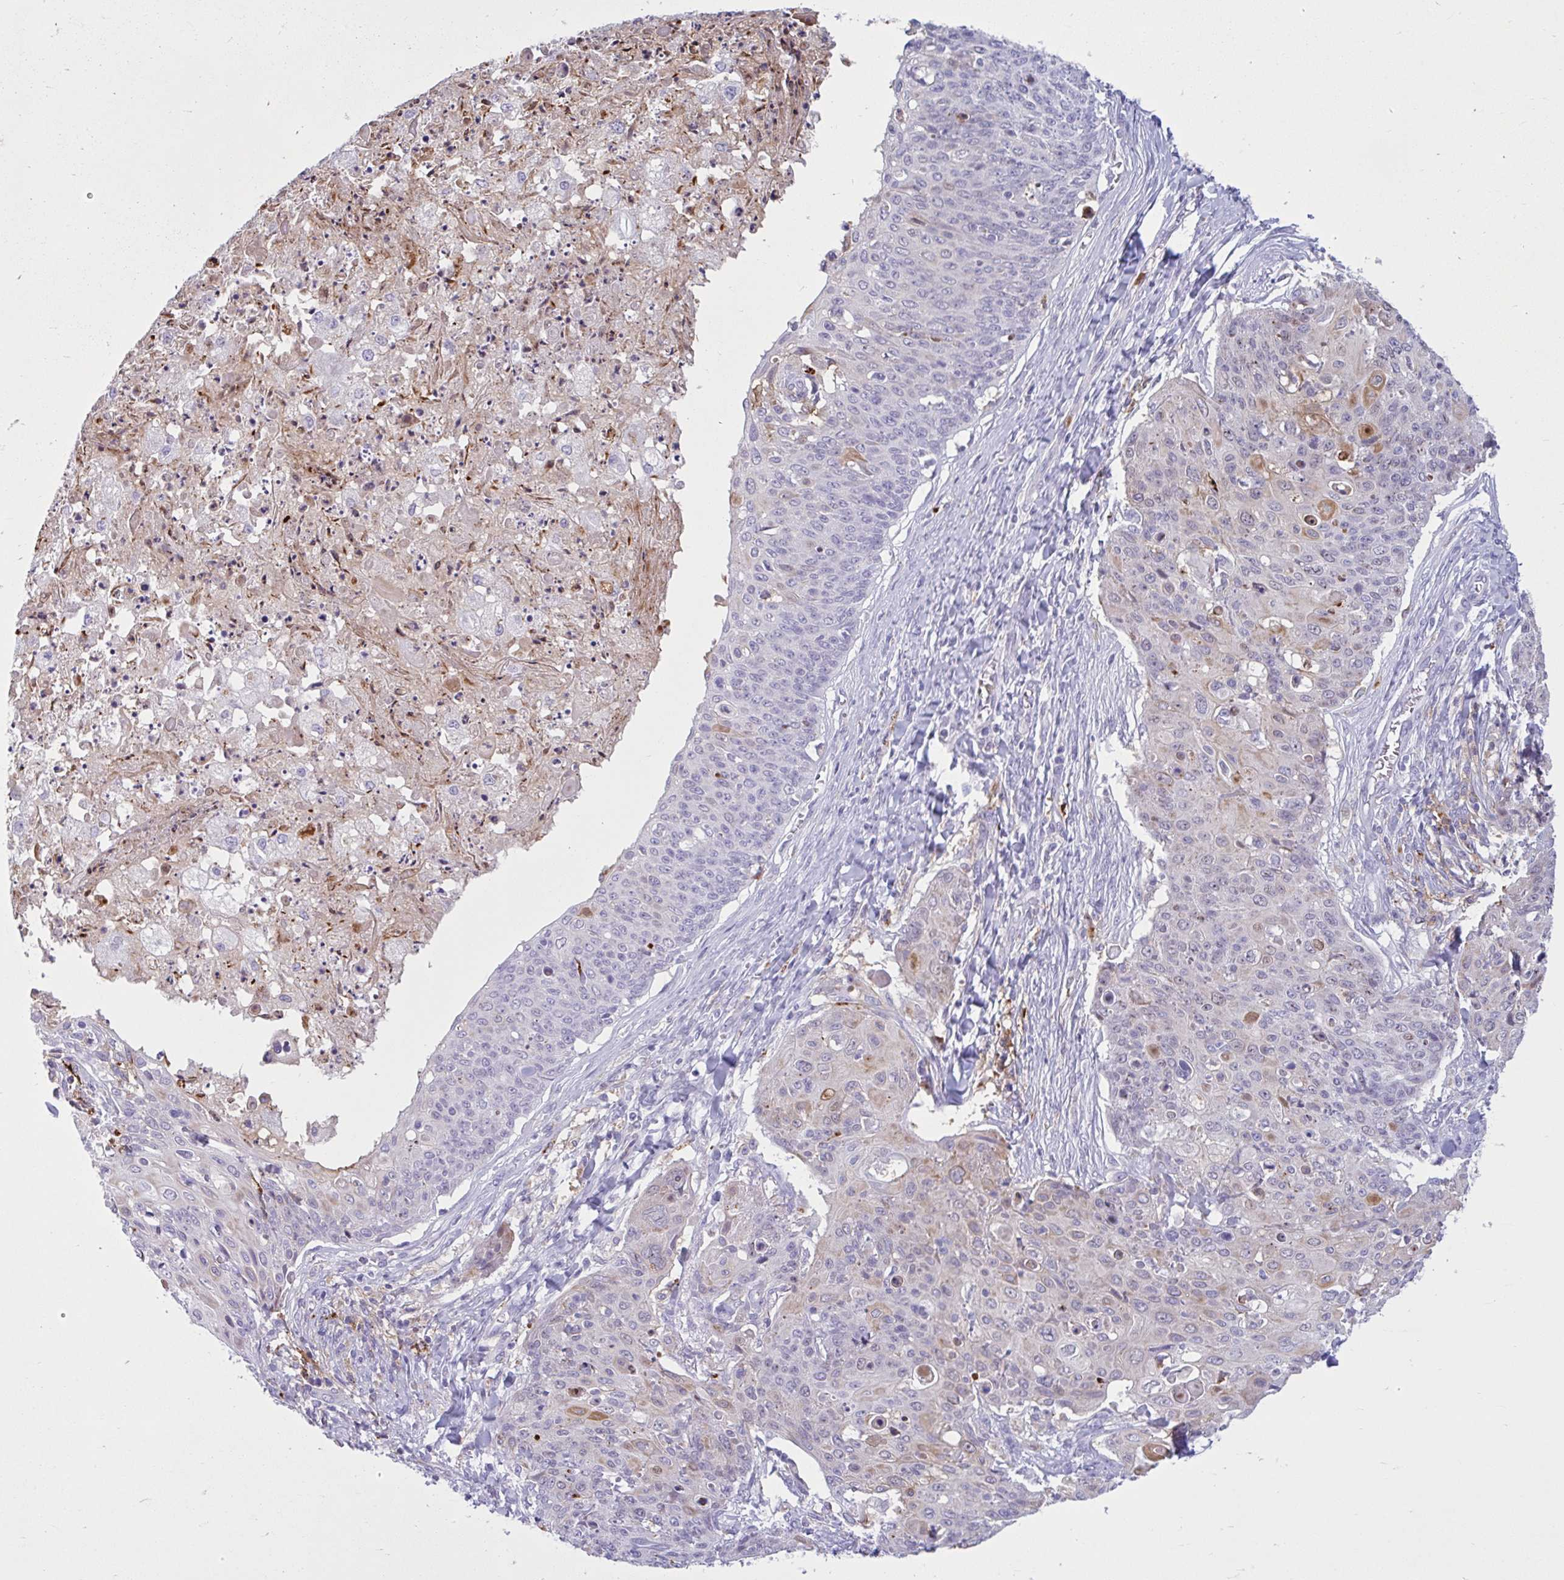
{"staining": {"intensity": "negative", "quantity": "none", "location": "none"}, "tissue": "skin cancer", "cell_type": "Tumor cells", "image_type": "cancer", "snomed": [{"axis": "morphology", "description": "Squamous cell carcinoma, NOS"}, {"axis": "topography", "description": "Skin"}, {"axis": "topography", "description": "Vulva"}], "caption": "Tumor cells are negative for protein expression in human squamous cell carcinoma (skin). The staining is performed using DAB brown chromogen with nuclei counter-stained in using hematoxylin.", "gene": "CEP120", "patient": {"sex": "female", "age": 85}}